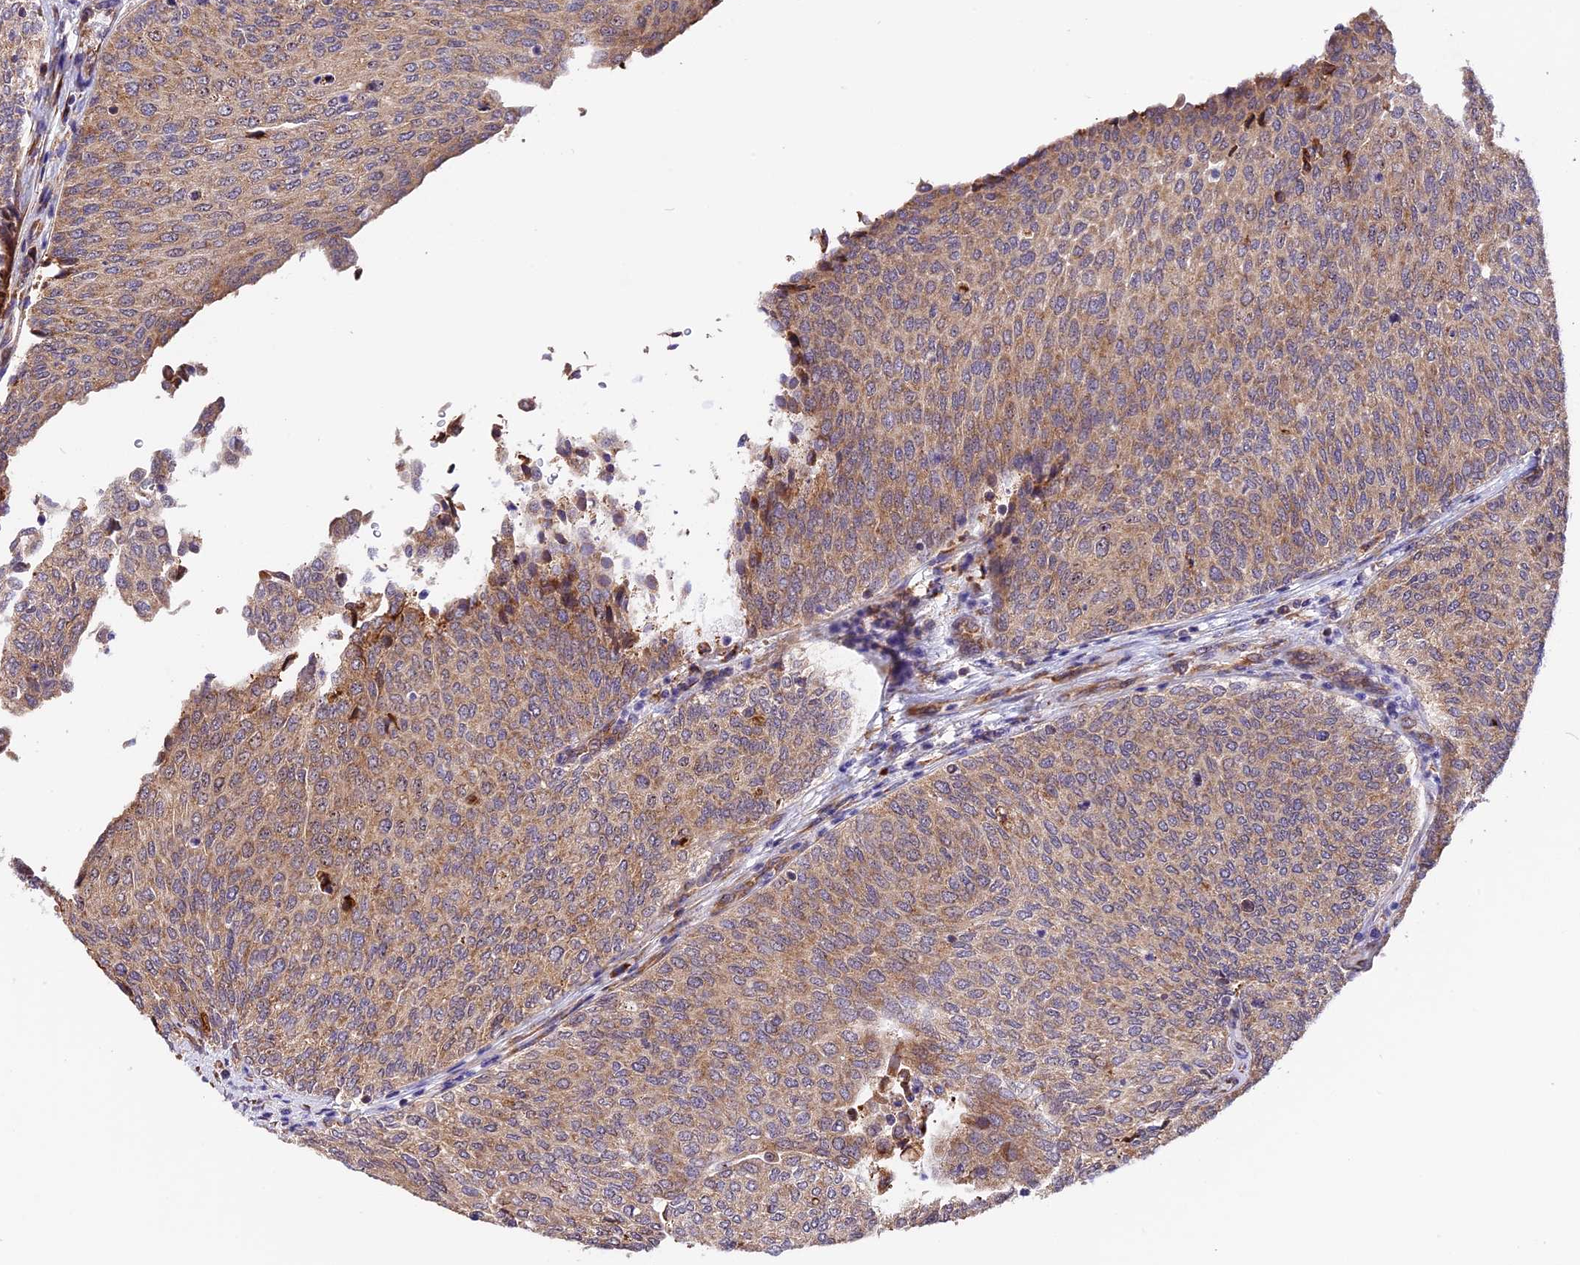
{"staining": {"intensity": "moderate", "quantity": ">75%", "location": "cytoplasmic/membranous"}, "tissue": "urothelial cancer", "cell_type": "Tumor cells", "image_type": "cancer", "snomed": [{"axis": "morphology", "description": "Urothelial carcinoma, Low grade"}, {"axis": "topography", "description": "Urinary bladder"}], "caption": "High-magnification brightfield microscopy of low-grade urothelial carcinoma stained with DAB (brown) and counterstained with hematoxylin (blue). tumor cells exhibit moderate cytoplasmic/membranous staining is identified in approximately>75% of cells.", "gene": "GNPTAB", "patient": {"sex": "female", "age": 79}}